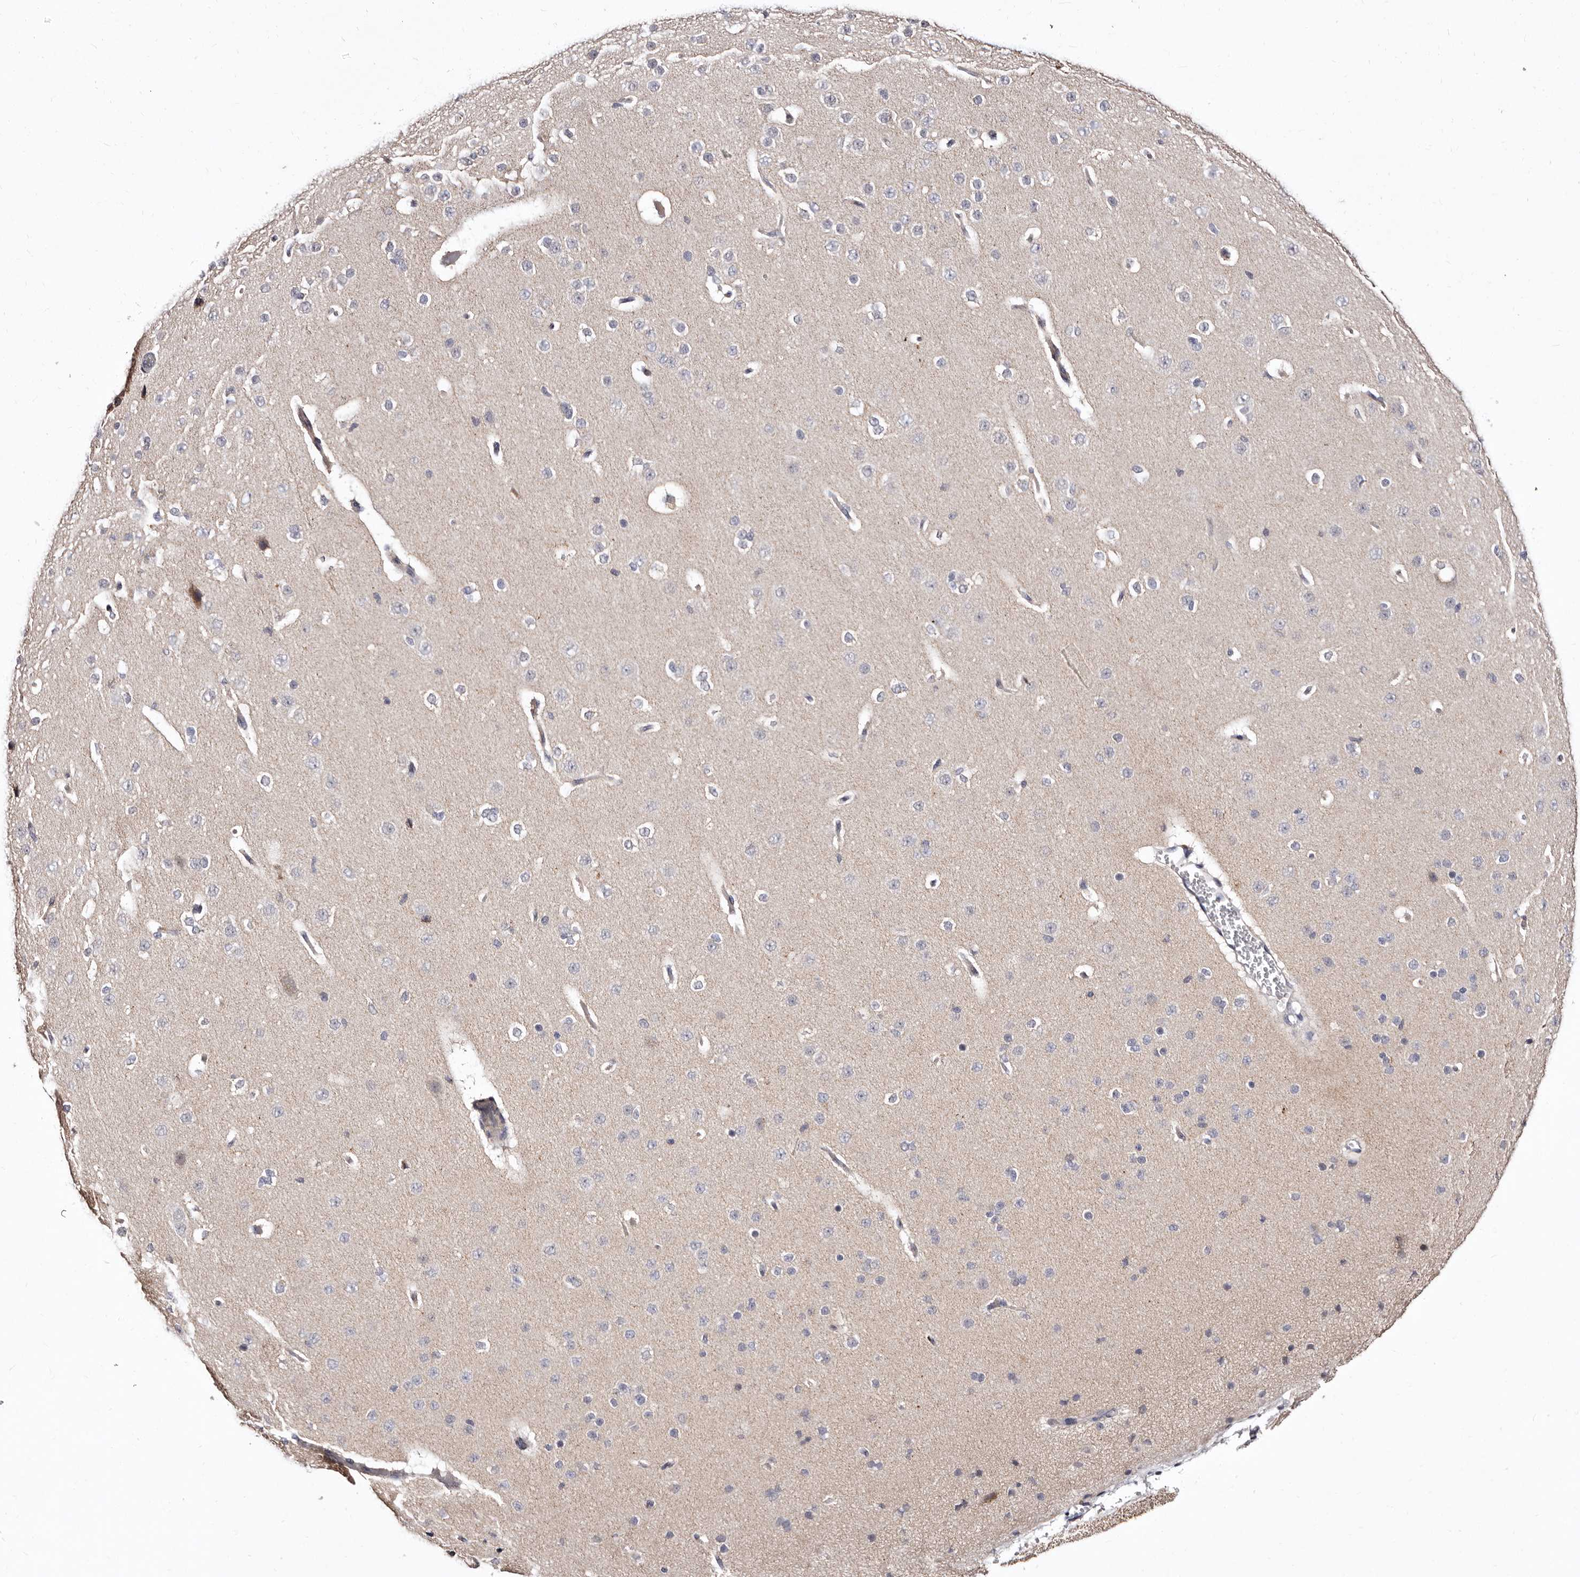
{"staining": {"intensity": "negative", "quantity": "none", "location": "none"}, "tissue": "cerebral cortex", "cell_type": "Endothelial cells", "image_type": "normal", "snomed": [{"axis": "morphology", "description": "Normal tissue, NOS"}, {"axis": "morphology", "description": "Developmental malformation"}, {"axis": "topography", "description": "Cerebral cortex"}], "caption": "A high-resolution histopathology image shows immunohistochemistry staining of benign cerebral cortex, which reveals no significant positivity in endothelial cells.", "gene": "CDCA8", "patient": {"sex": "female", "age": 30}}